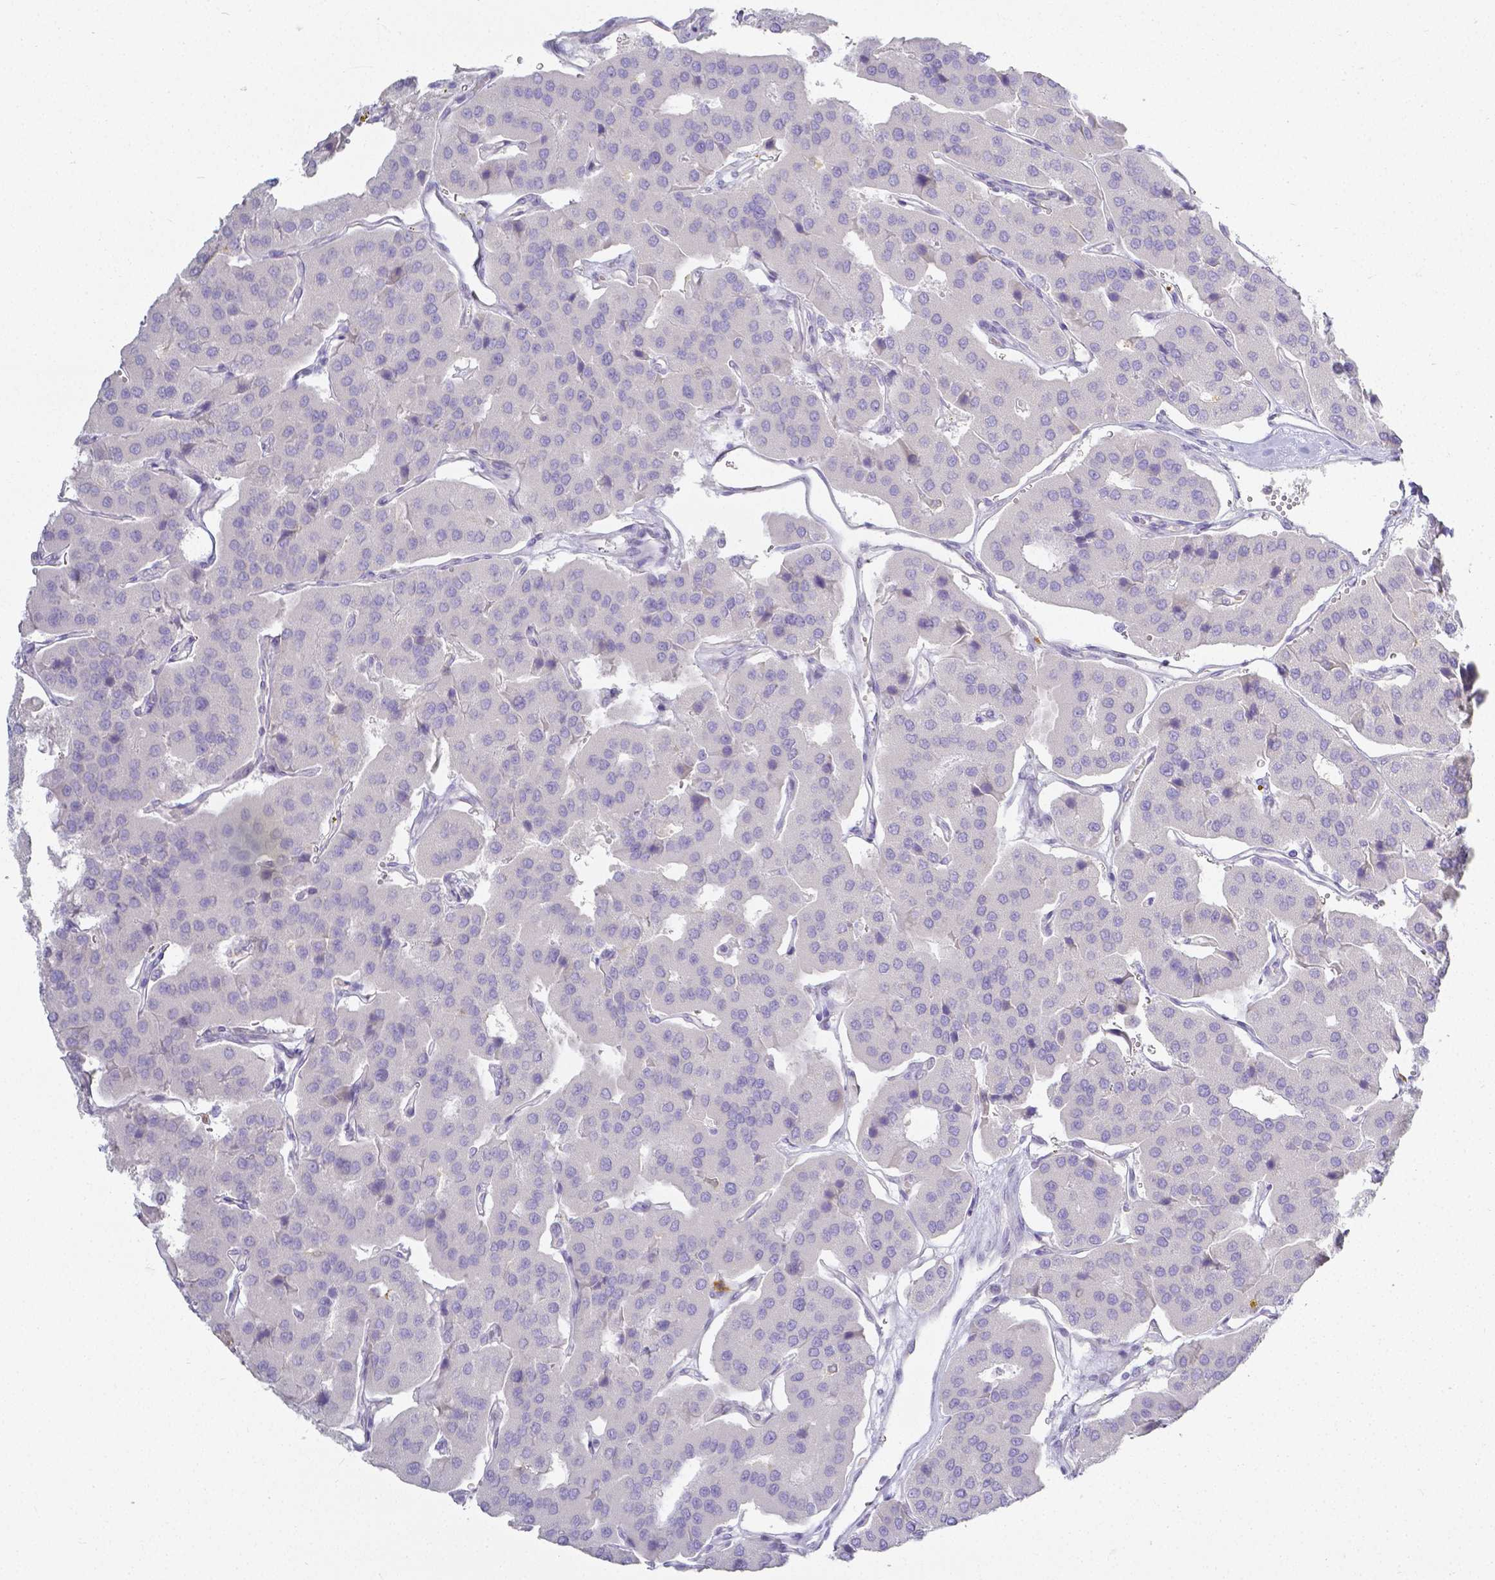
{"staining": {"intensity": "negative", "quantity": "none", "location": "none"}, "tissue": "parathyroid gland", "cell_type": "Glandular cells", "image_type": "normal", "snomed": [{"axis": "morphology", "description": "Normal tissue, NOS"}, {"axis": "morphology", "description": "Adenoma, NOS"}, {"axis": "topography", "description": "Parathyroid gland"}], "caption": "Protein analysis of benign parathyroid gland shows no significant staining in glandular cells. The staining was performed using DAB (3,3'-diaminobenzidine) to visualize the protein expression in brown, while the nuclei were stained in blue with hematoxylin (Magnification: 20x).", "gene": "KCNH1", "patient": {"sex": "female", "age": 86}}